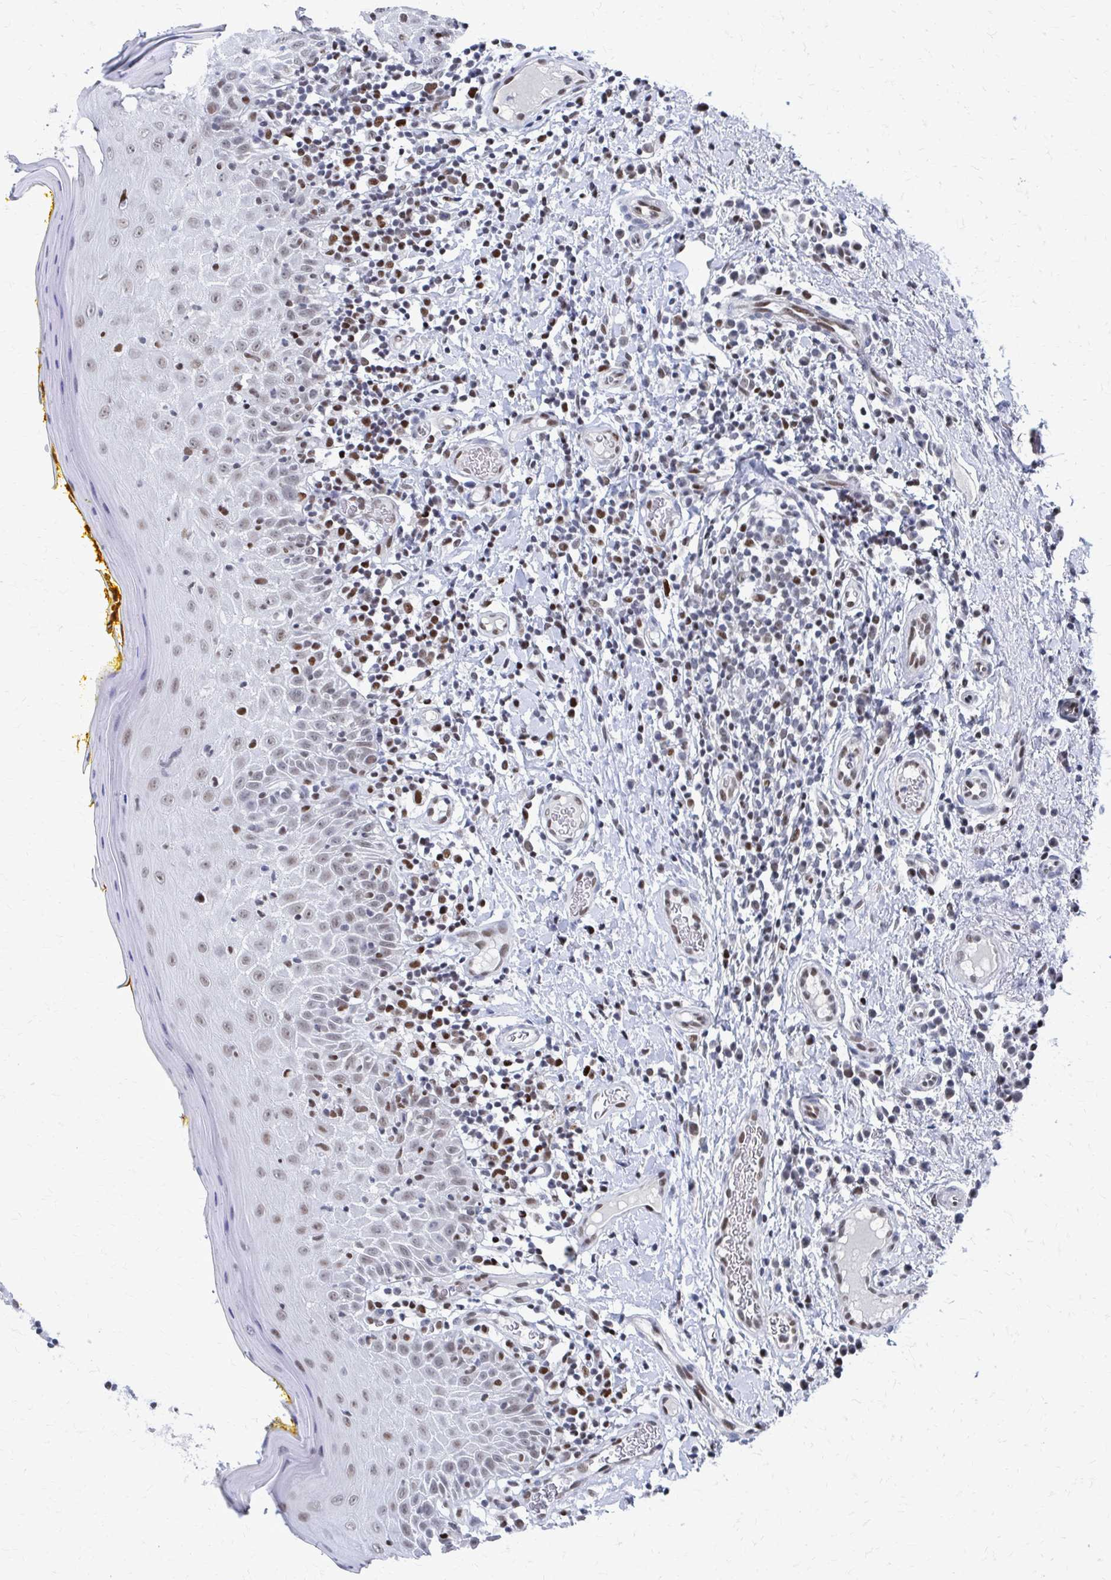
{"staining": {"intensity": "weak", "quantity": ">75%", "location": "nuclear"}, "tissue": "oral mucosa", "cell_type": "Squamous epithelial cells", "image_type": "normal", "snomed": [{"axis": "morphology", "description": "Normal tissue, NOS"}, {"axis": "topography", "description": "Oral tissue"}, {"axis": "topography", "description": "Tounge, NOS"}], "caption": "The immunohistochemical stain highlights weak nuclear staining in squamous epithelial cells of normal oral mucosa.", "gene": "CDIN1", "patient": {"sex": "female", "age": 58}}